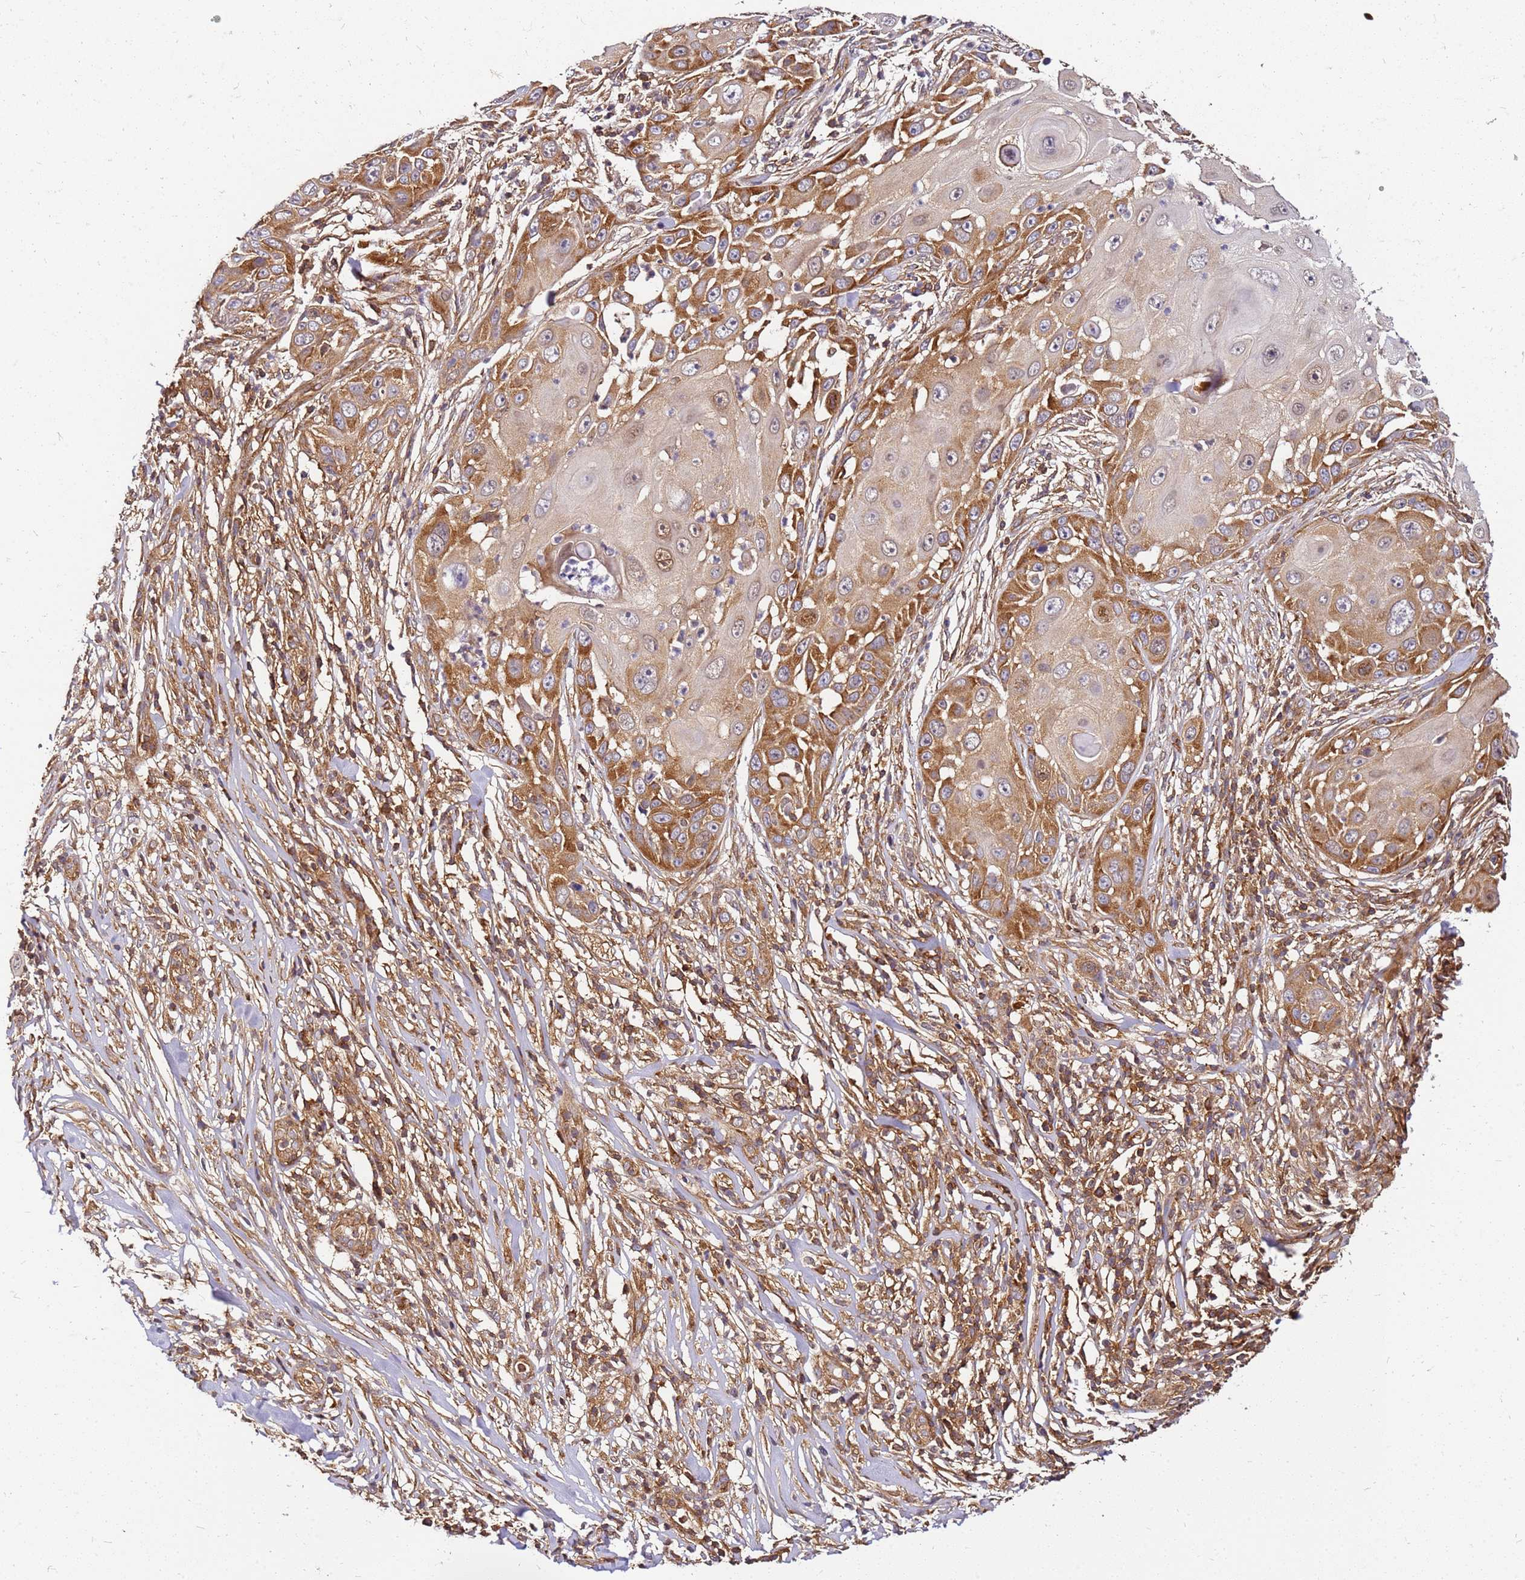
{"staining": {"intensity": "moderate", "quantity": "25%-75%", "location": "cytoplasmic/membranous"}, "tissue": "skin cancer", "cell_type": "Tumor cells", "image_type": "cancer", "snomed": [{"axis": "morphology", "description": "Squamous cell carcinoma, NOS"}, {"axis": "topography", "description": "Skin"}], "caption": "Immunohistochemistry (IHC) of skin cancer (squamous cell carcinoma) displays medium levels of moderate cytoplasmic/membranous staining in approximately 25%-75% of tumor cells.", "gene": "PIH1D1", "patient": {"sex": "female", "age": 44}}